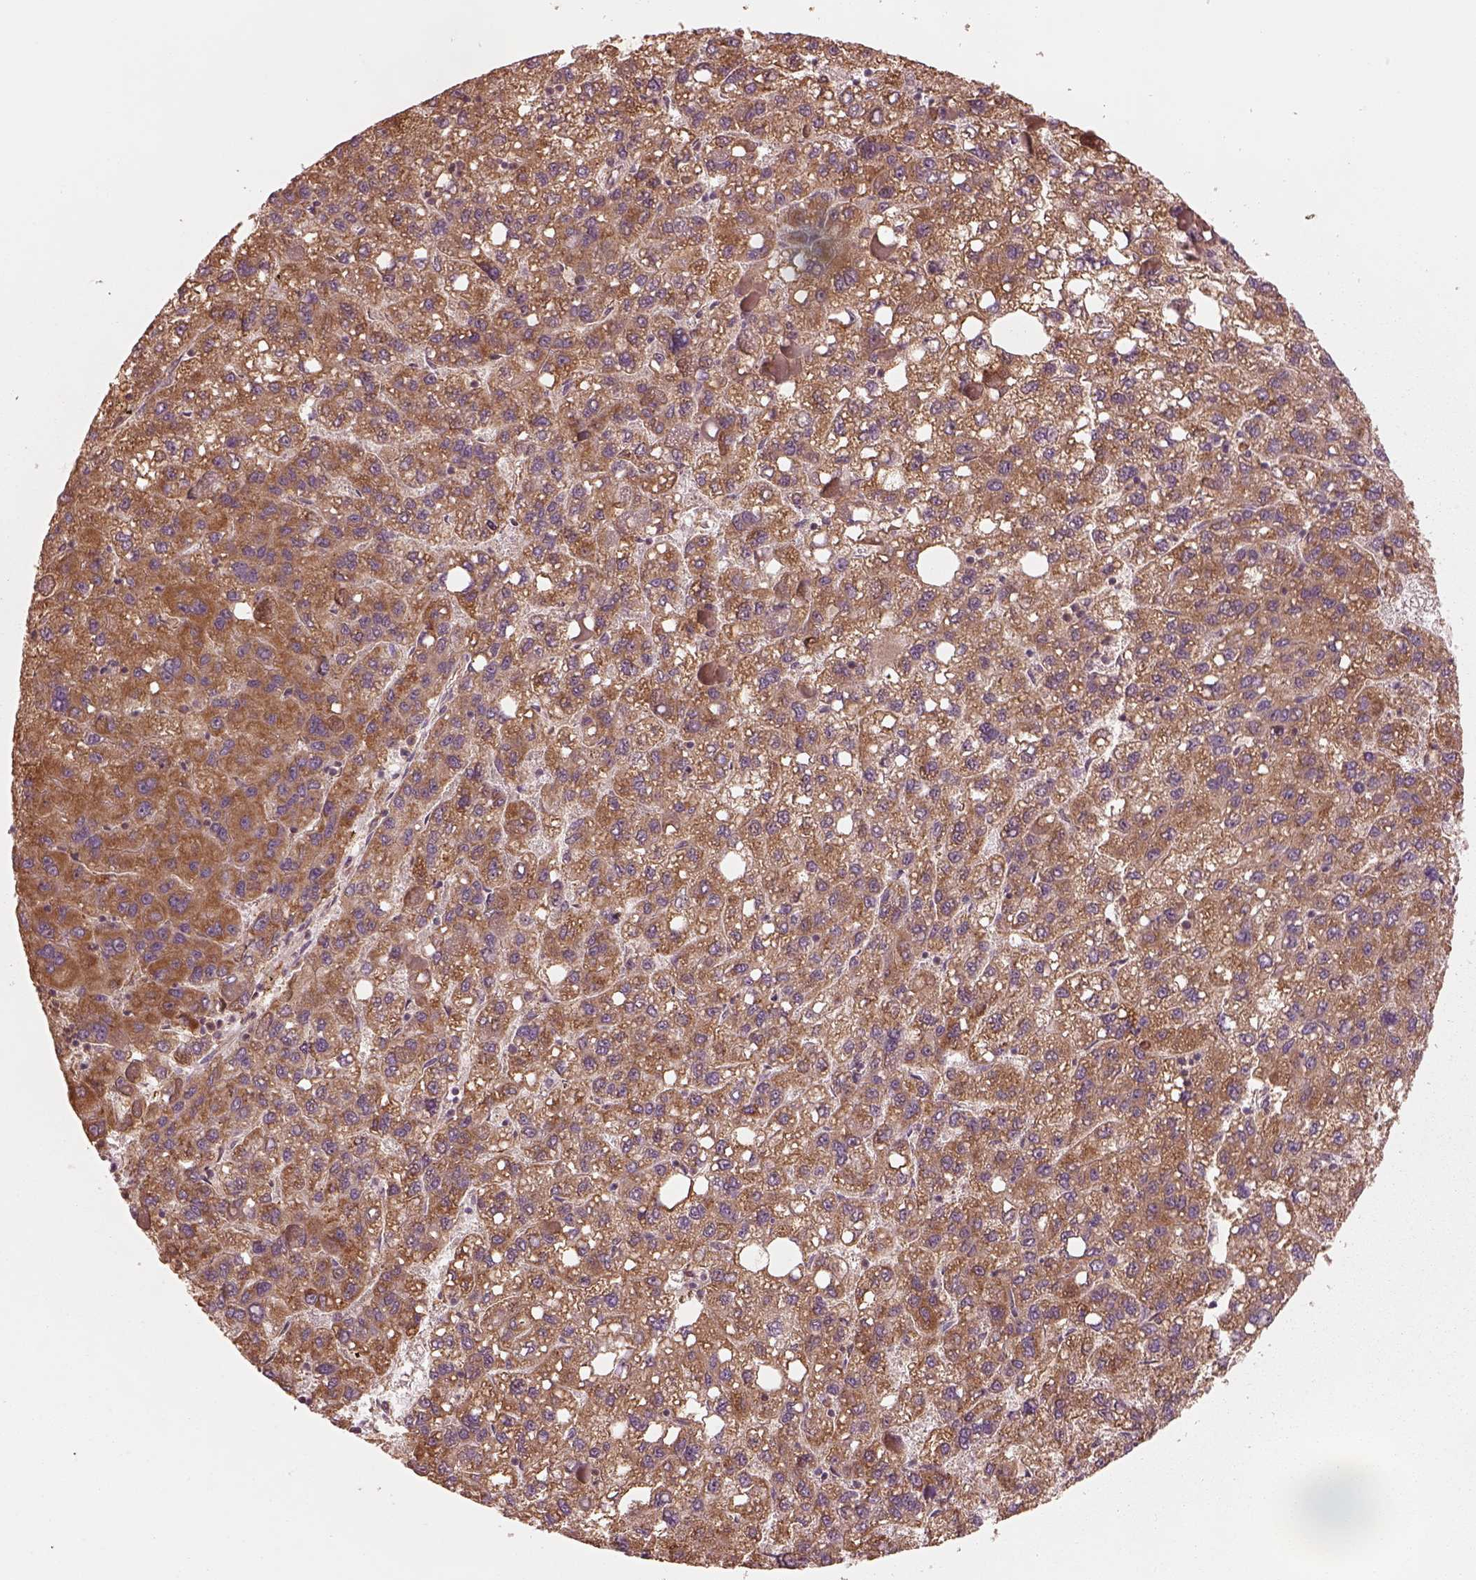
{"staining": {"intensity": "moderate", "quantity": ">75%", "location": "cytoplasmic/membranous"}, "tissue": "liver cancer", "cell_type": "Tumor cells", "image_type": "cancer", "snomed": [{"axis": "morphology", "description": "Carcinoma, Hepatocellular, NOS"}, {"axis": "topography", "description": "Liver"}], "caption": "Immunohistochemical staining of human liver hepatocellular carcinoma shows medium levels of moderate cytoplasmic/membranous staining in about >75% of tumor cells.", "gene": "RPS5", "patient": {"sex": "female", "age": 82}}